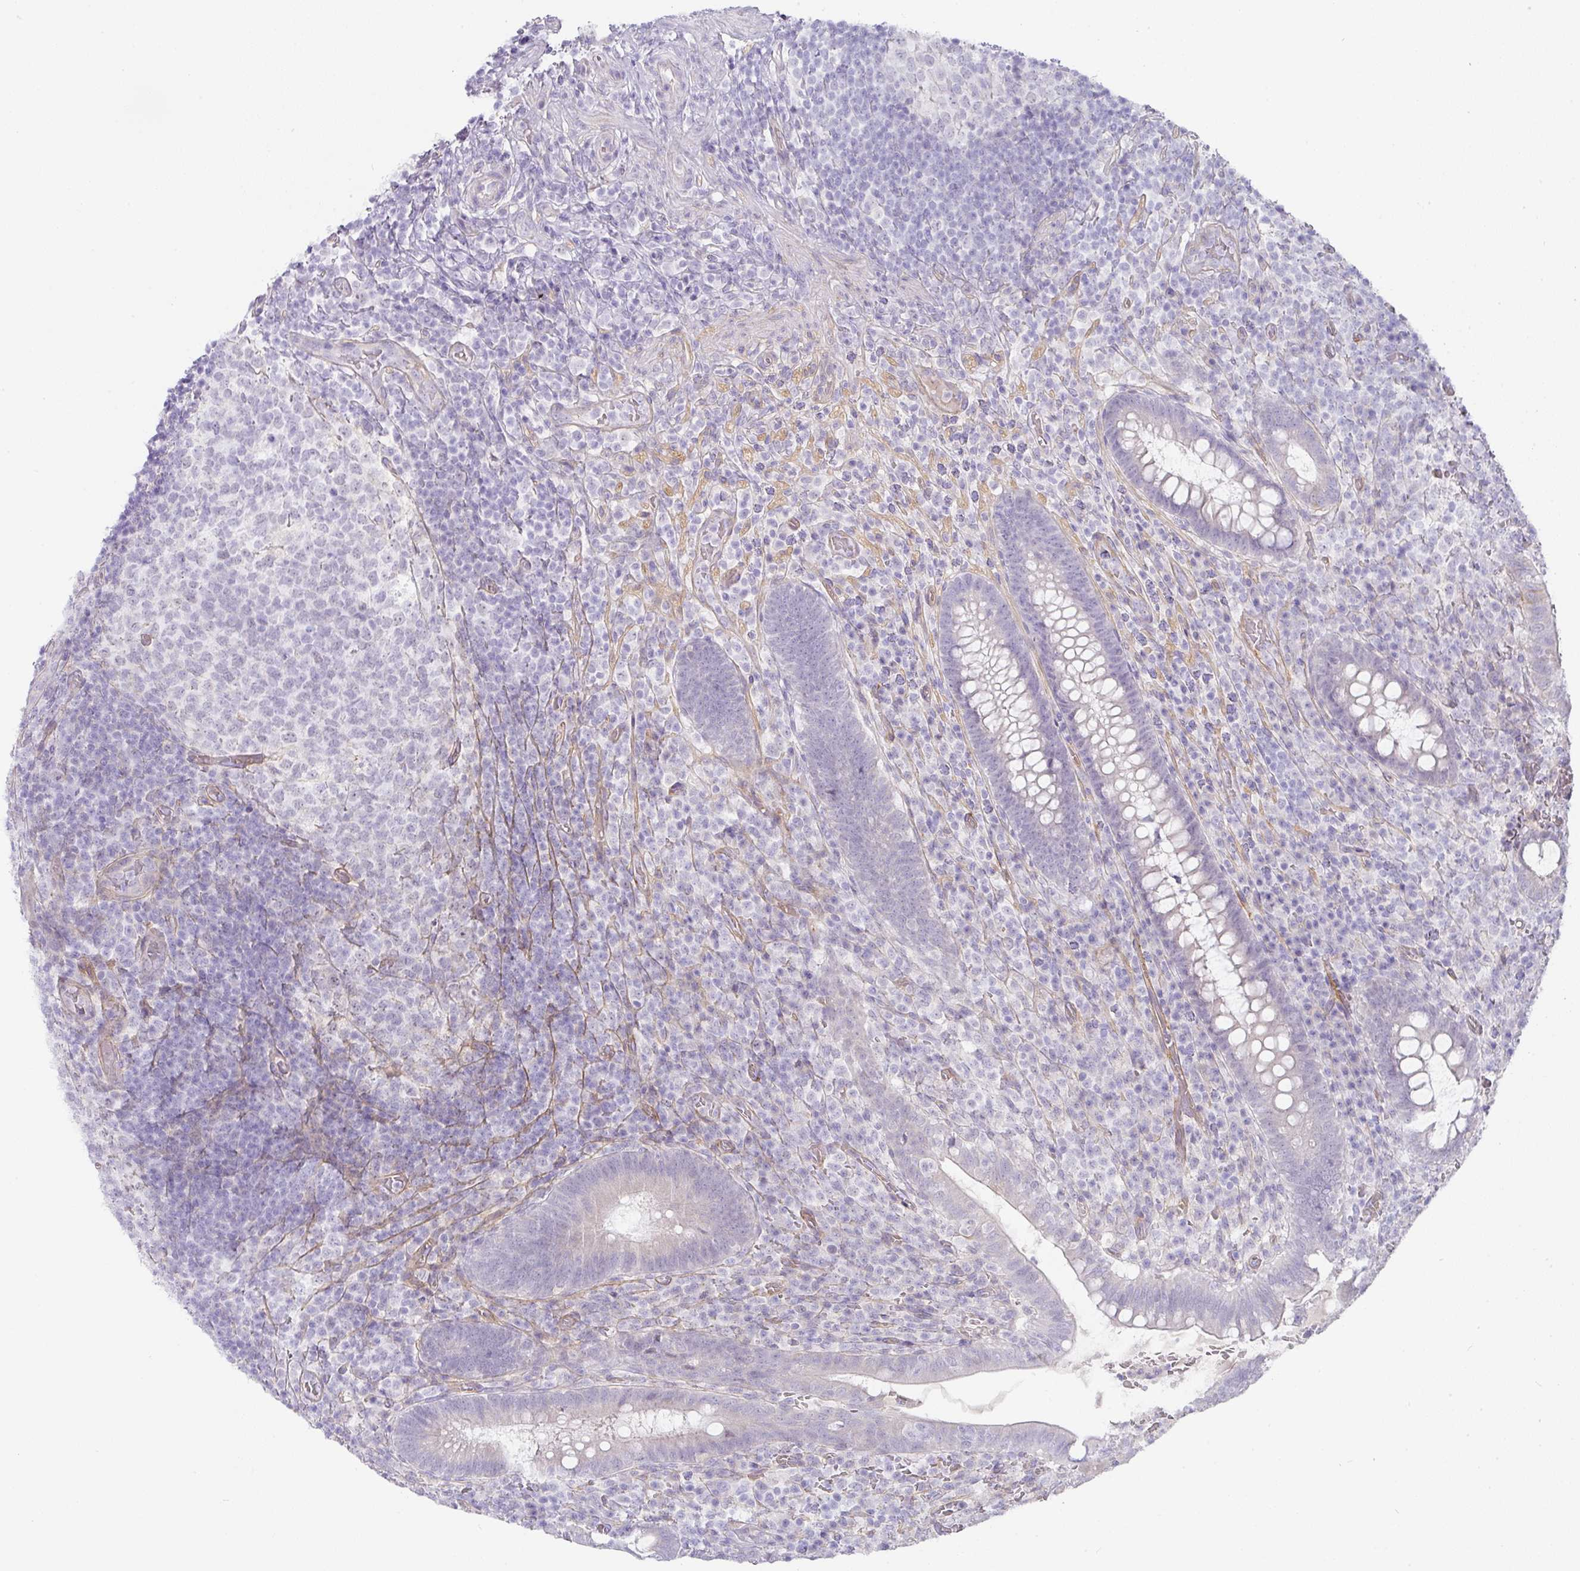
{"staining": {"intensity": "negative", "quantity": "none", "location": "none"}, "tissue": "appendix", "cell_type": "Glandular cells", "image_type": "normal", "snomed": [{"axis": "morphology", "description": "Normal tissue, NOS"}, {"axis": "topography", "description": "Appendix"}], "caption": "This is an immunohistochemistry micrograph of normal appendix. There is no expression in glandular cells.", "gene": "OR52N1", "patient": {"sex": "female", "age": 43}}